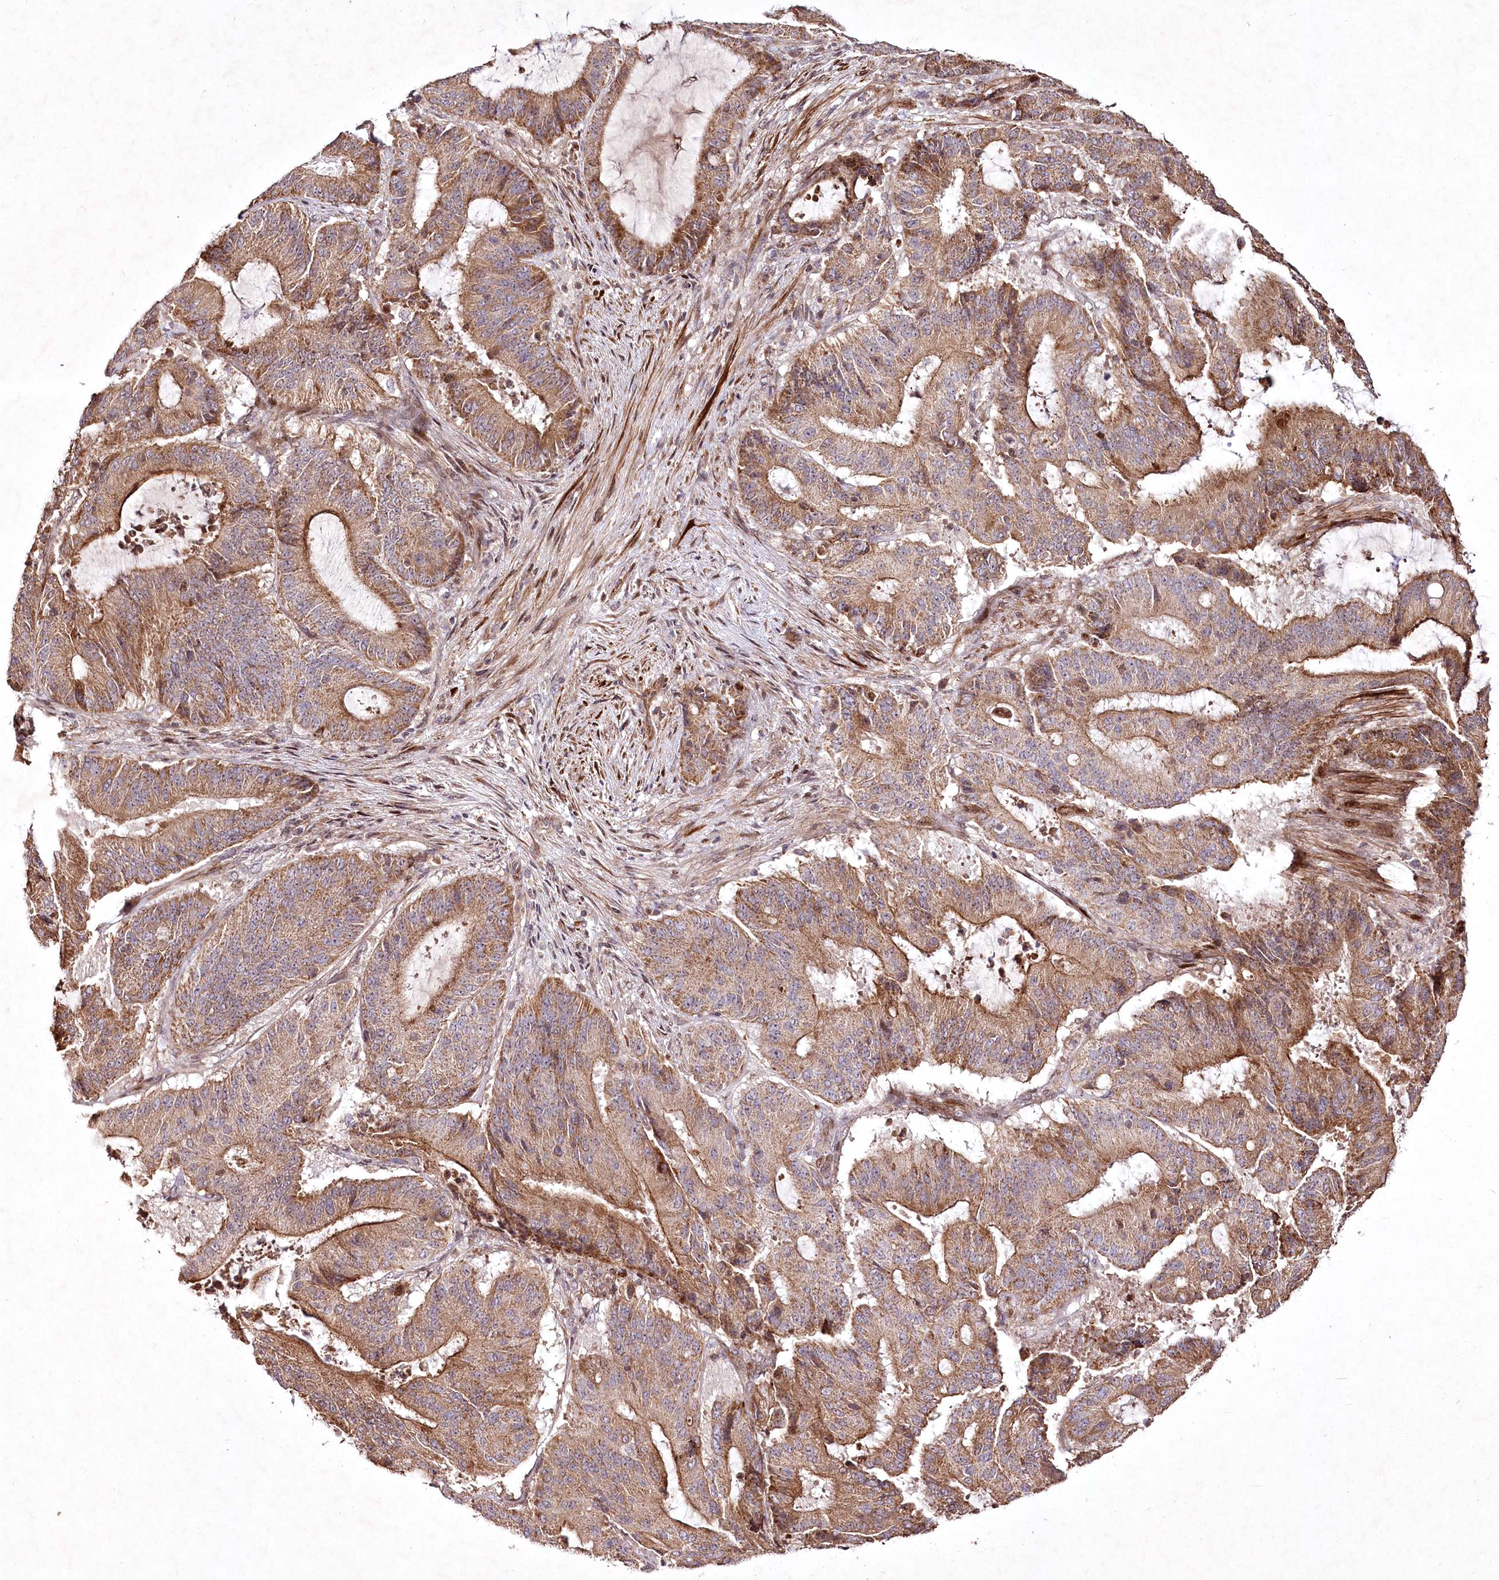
{"staining": {"intensity": "moderate", "quantity": ">75%", "location": "cytoplasmic/membranous"}, "tissue": "liver cancer", "cell_type": "Tumor cells", "image_type": "cancer", "snomed": [{"axis": "morphology", "description": "Normal tissue, NOS"}, {"axis": "morphology", "description": "Cholangiocarcinoma"}, {"axis": "topography", "description": "Liver"}, {"axis": "topography", "description": "Peripheral nerve tissue"}], "caption": "Tumor cells exhibit medium levels of moderate cytoplasmic/membranous expression in approximately >75% of cells in human liver cancer (cholangiocarcinoma). (DAB IHC with brightfield microscopy, high magnification).", "gene": "PSTK", "patient": {"sex": "female", "age": 73}}